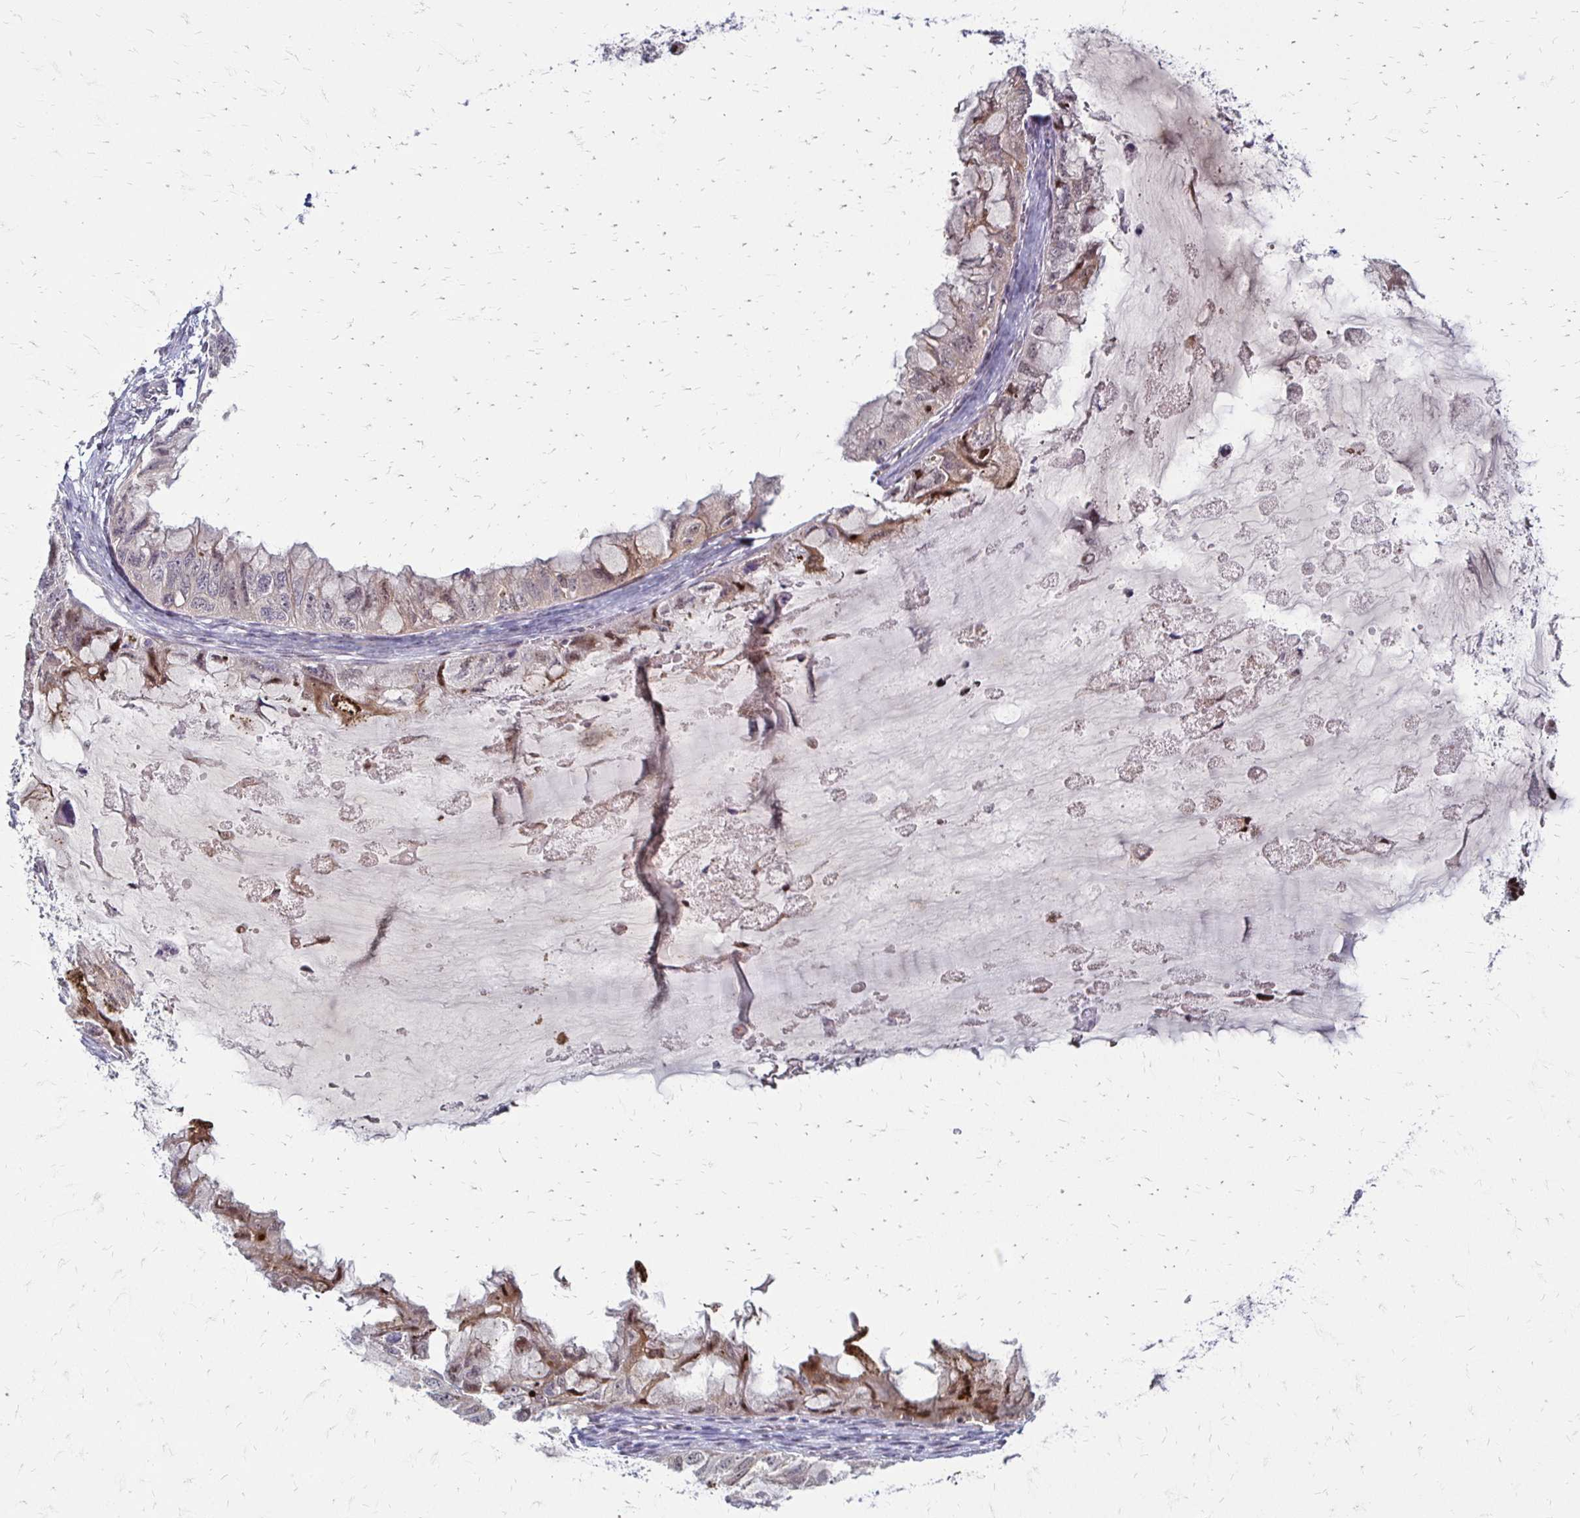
{"staining": {"intensity": "moderate", "quantity": "<25%", "location": "cytoplasmic/membranous,nuclear"}, "tissue": "ovarian cancer", "cell_type": "Tumor cells", "image_type": "cancer", "snomed": [{"axis": "morphology", "description": "Cystadenocarcinoma, mucinous, NOS"}, {"axis": "topography", "description": "Ovary"}], "caption": "Mucinous cystadenocarcinoma (ovarian) tissue reveals moderate cytoplasmic/membranous and nuclear staining in approximately <25% of tumor cells, visualized by immunohistochemistry.", "gene": "TRIR", "patient": {"sex": "female", "age": 72}}